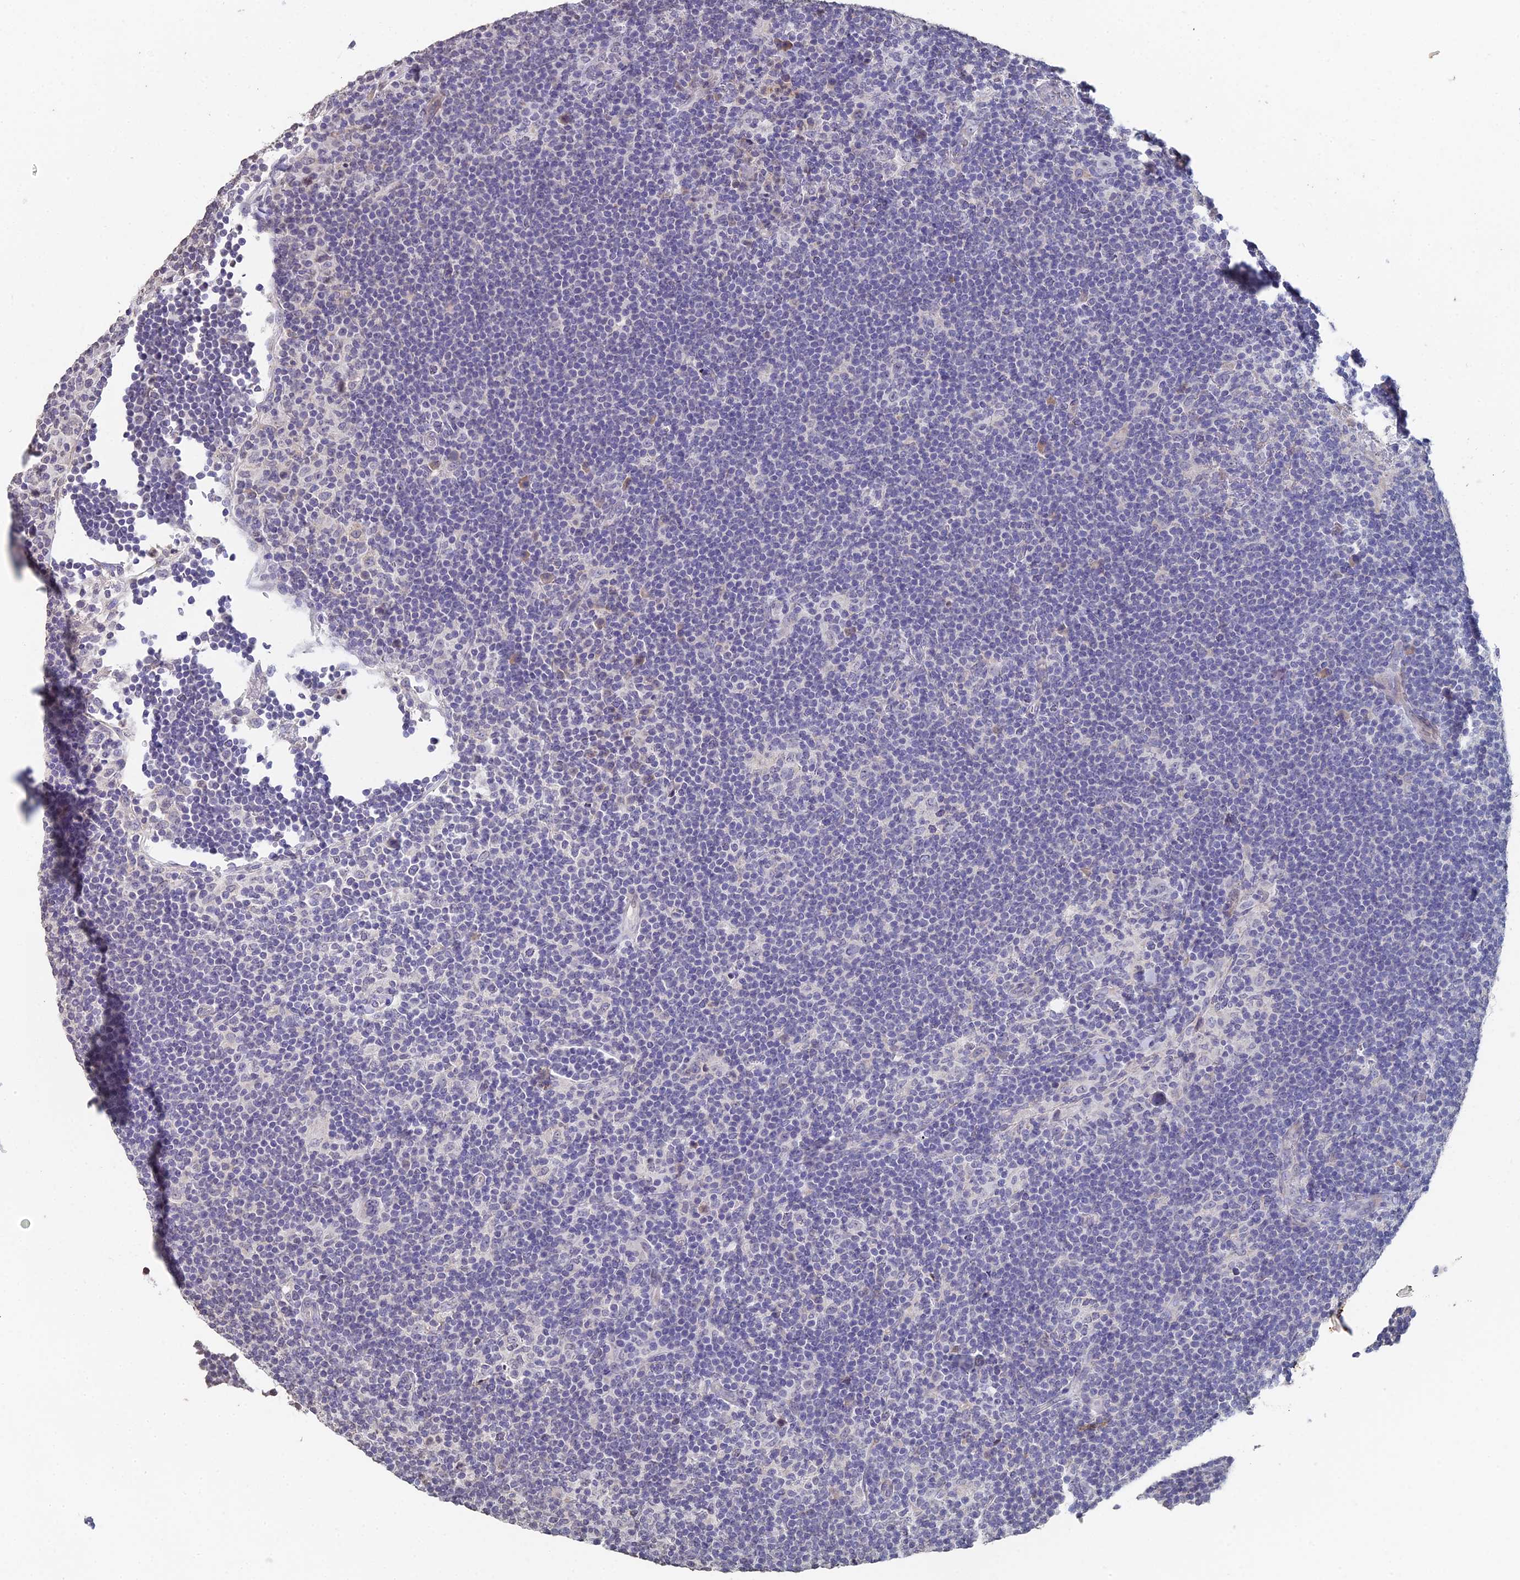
{"staining": {"intensity": "negative", "quantity": "none", "location": "none"}, "tissue": "lymphoma", "cell_type": "Tumor cells", "image_type": "cancer", "snomed": [{"axis": "morphology", "description": "Hodgkin's disease, NOS"}, {"axis": "topography", "description": "Lymph node"}], "caption": "Human lymphoma stained for a protein using immunohistochemistry (IHC) exhibits no positivity in tumor cells.", "gene": "PRR22", "patient": {"sex": "female", "age": 57}}